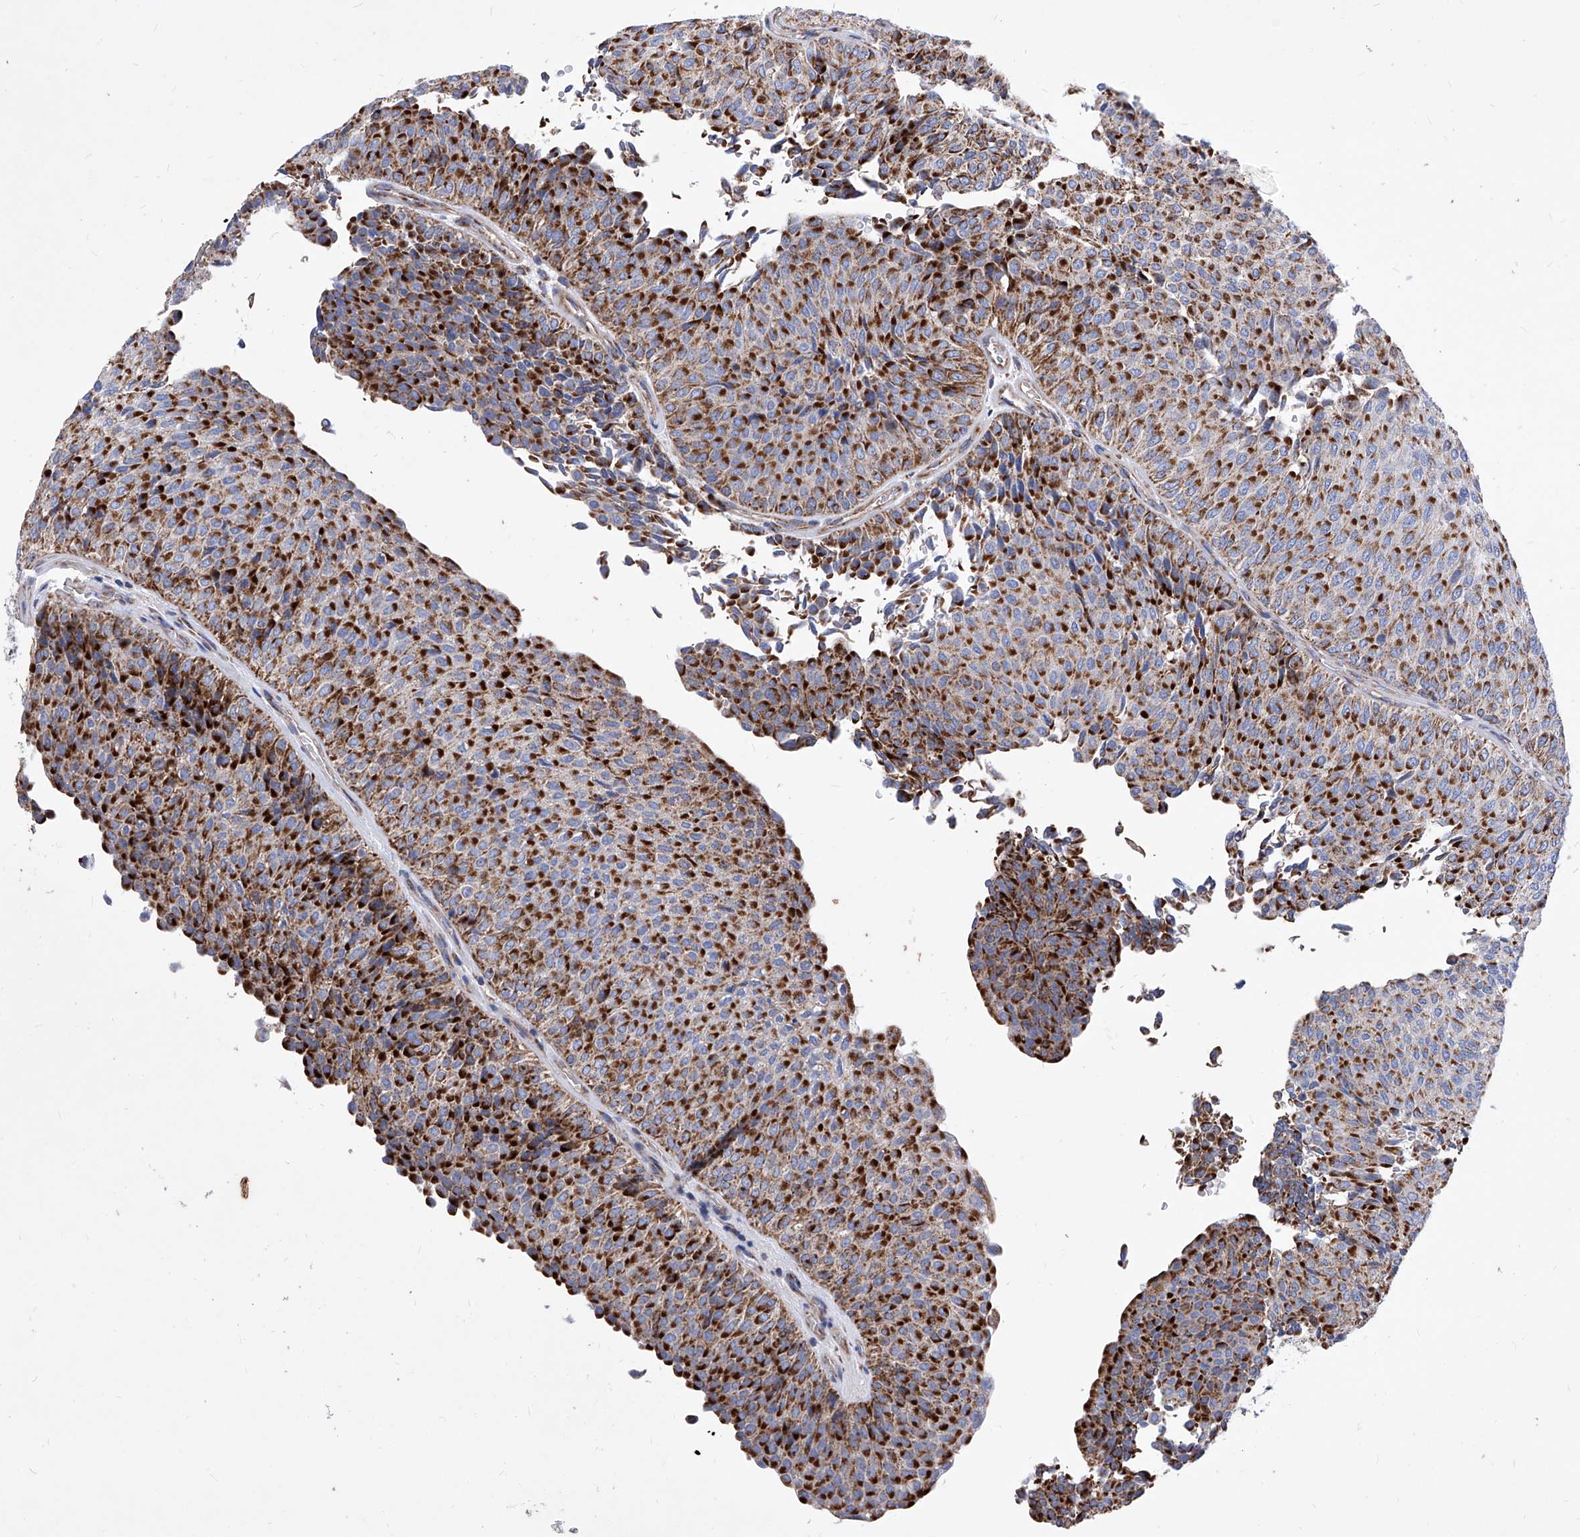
{"staining": {"intensity": "strong", "quantity": ">75%", "location": "cytoplasmic/membranous"}, "tissue": "urothelial cancer", "cell_type": "Tumor cells", "image_type": "cancer", "snomed": [{"axis": "morphology", "description": "Urothelial carcinoma, Low grade"}, {"axis": "topography", "description": "Urinary bladder"}], "caption": "Immunohistochemical staining of urothelial cancer reveals high levels of strong cytoplasmic/membranous protein expression in approximately >75% of tumor cells.", "gene": "HRNR", "patient": {"sex": "male", "age": 78}}